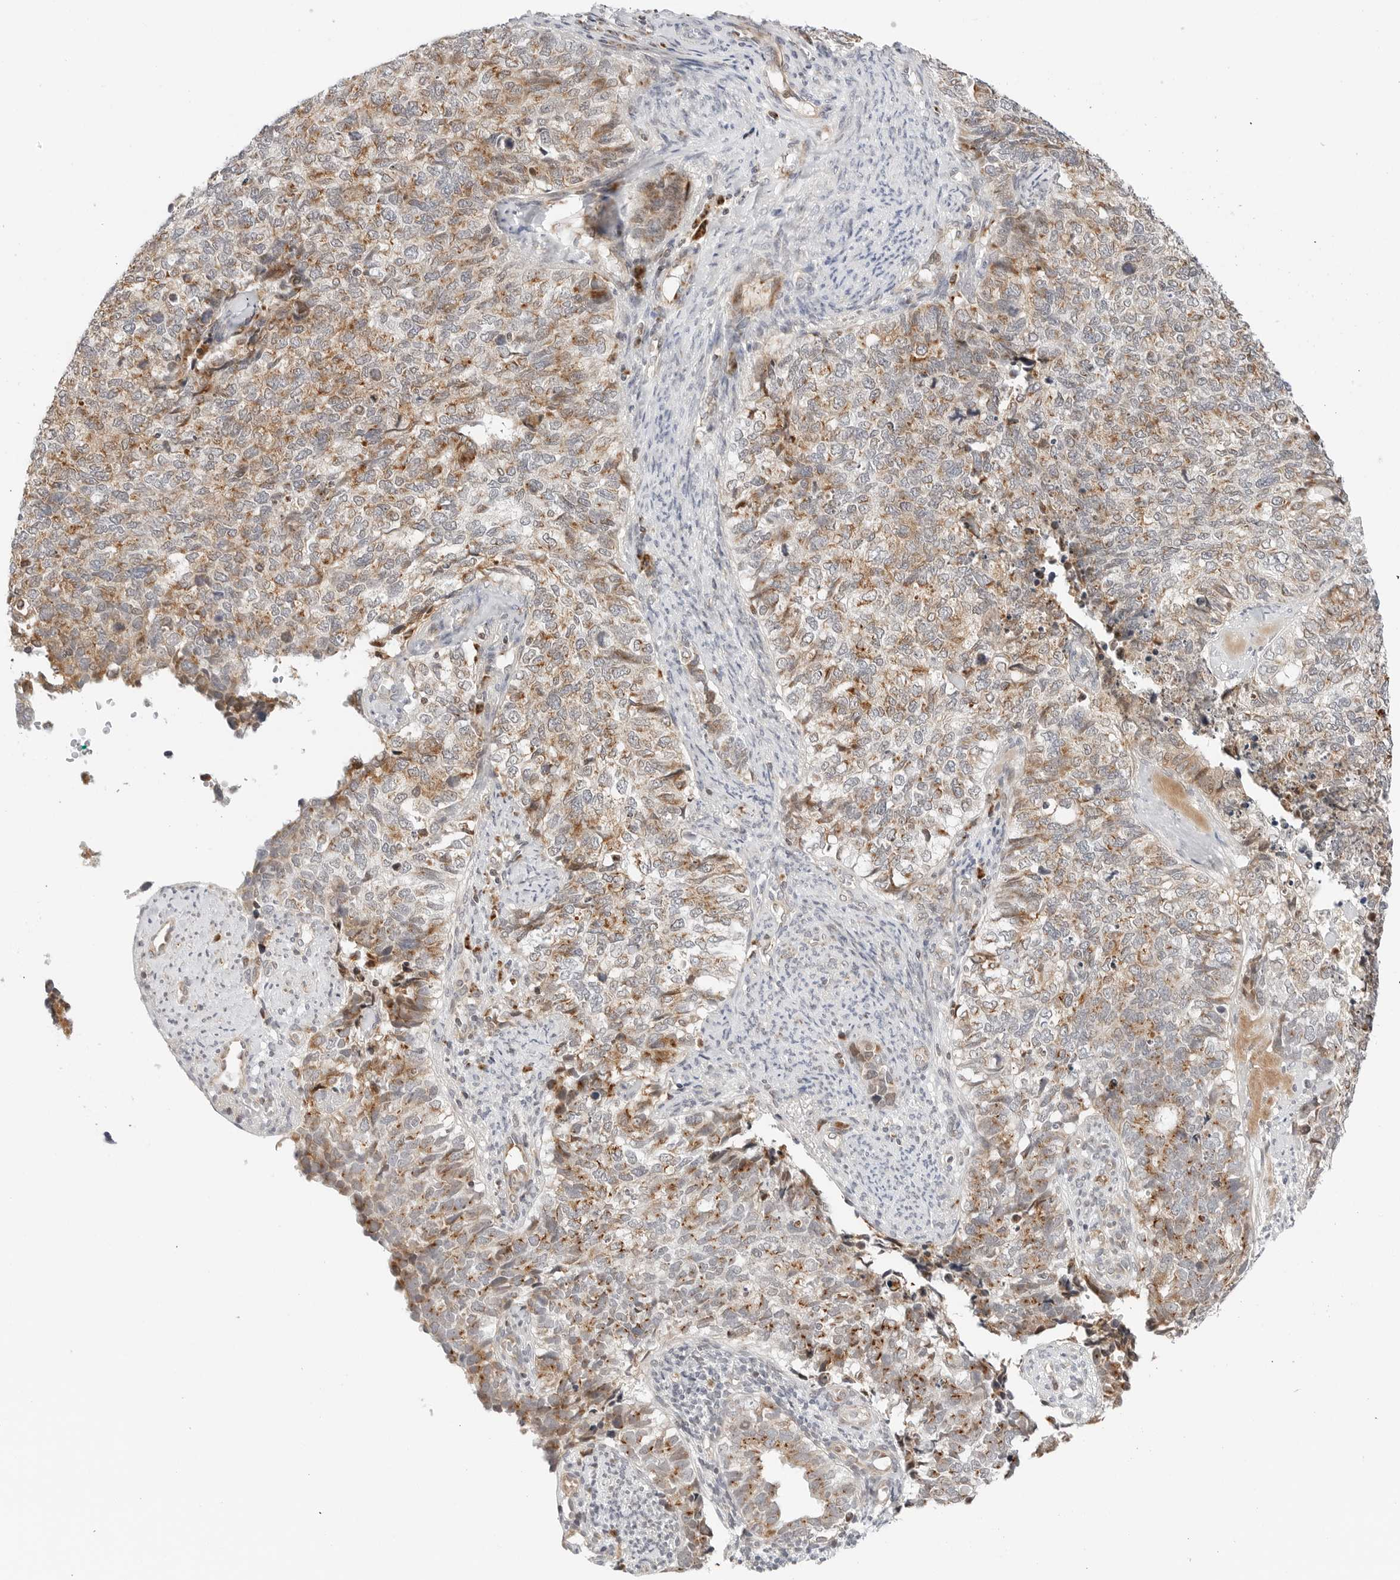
{"staining": {"intensity": "moderate", "quantity": "25%-75%", "location": "cytoplasmic/membranous"}, "tissue": "cervical cancer", "cell_type": "Tumor cells", "image_type": "cancer", "snomed": [{"axis": "morphology", "description": "Squamous cell carcinoma, NOS"}, {"axis": "topography", "description": "Cervix"}], "caption": "IHC (DAB (3,3'-diaminobenzidine)) staining of human cervical squamous cell carcinoma displays moderate cytoplasmic/membranous protein expression in about 25%-75% of tumor cells.", "gene": "DYRK4", "patient": {"sex": "female", "age": 63}}